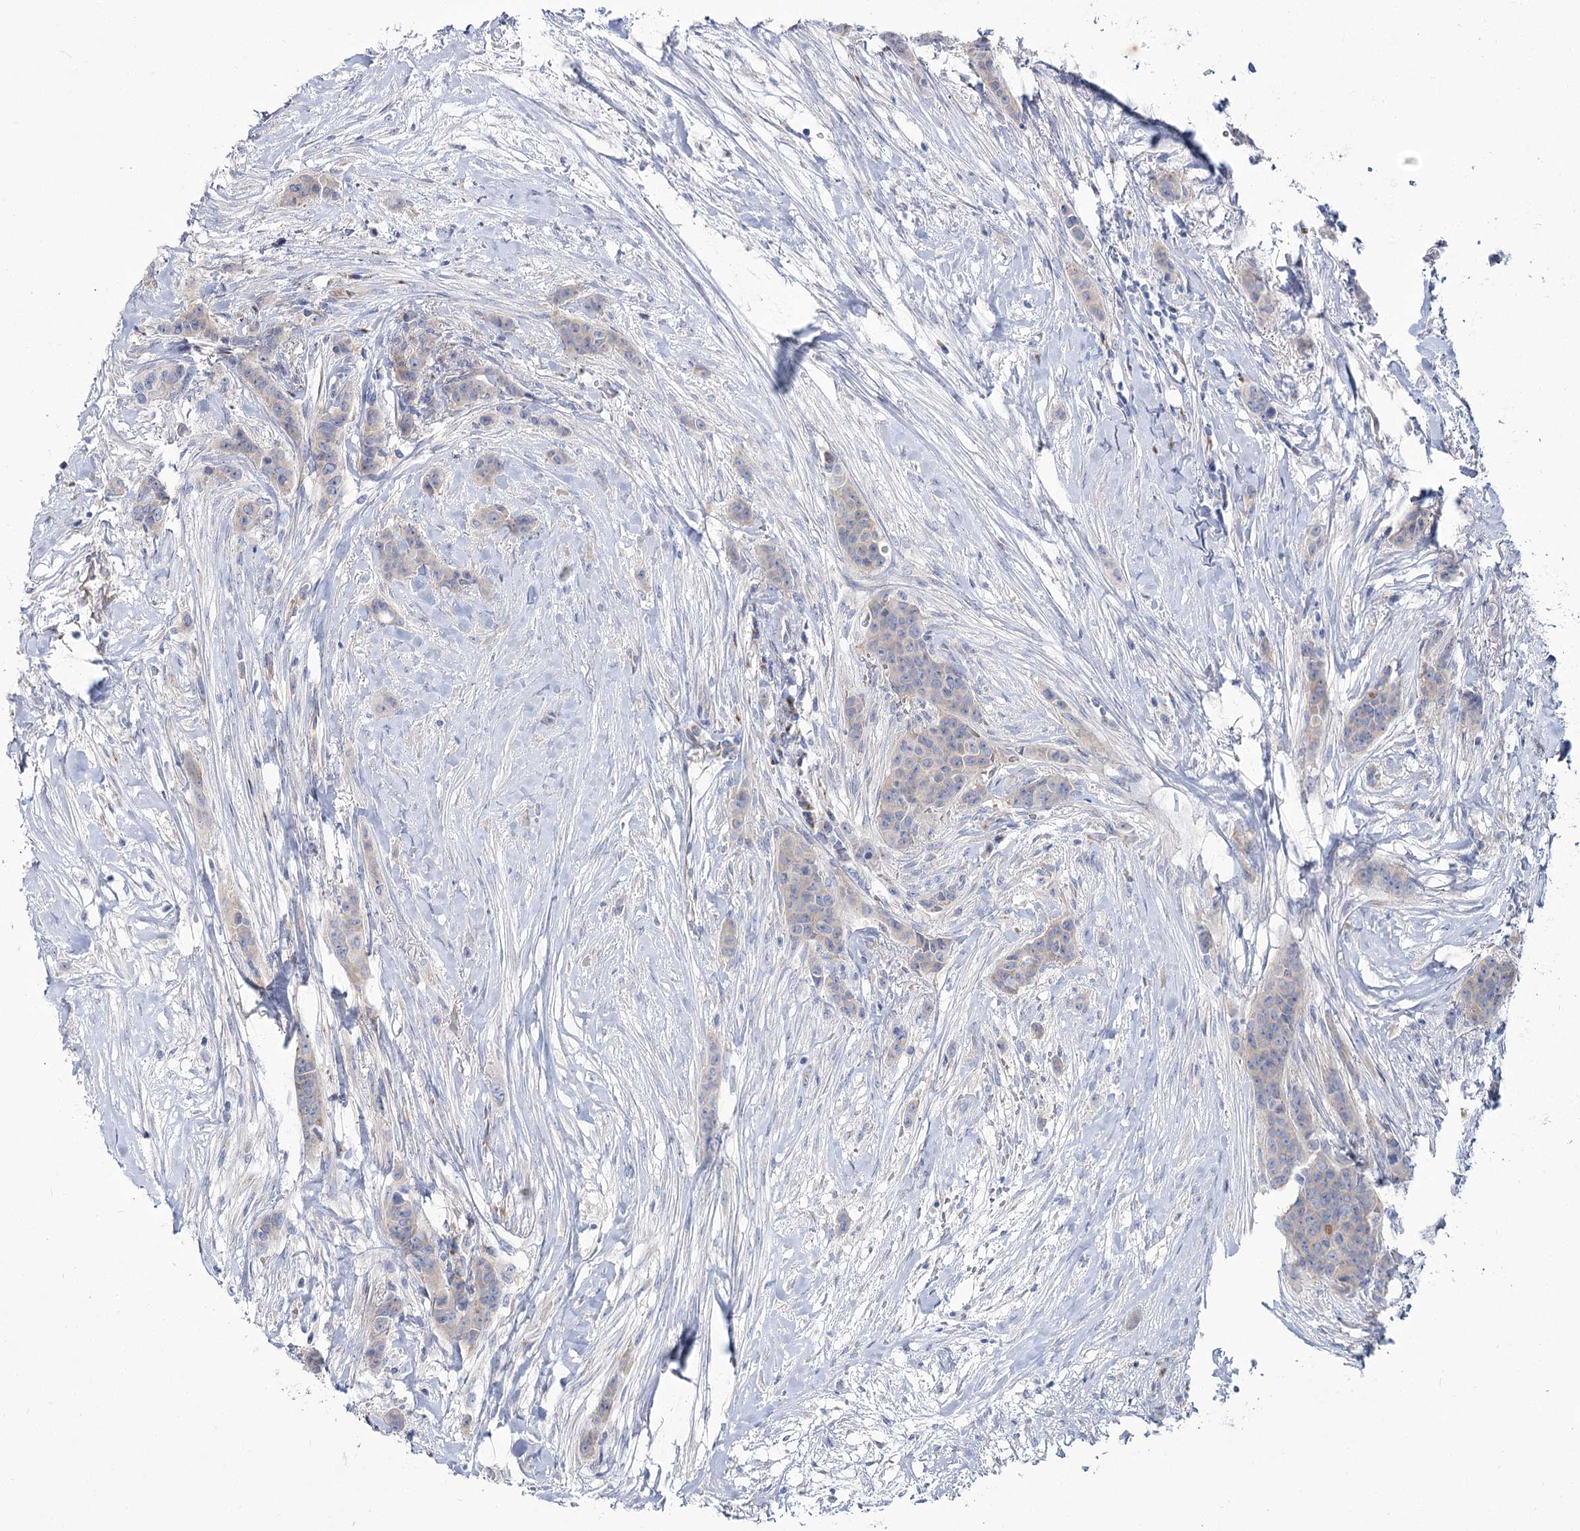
{"staining": {"intensity": "negative", "quantity": "none", "location": "none"}, "tissue": "breast cancer", "cell_type": "Tumor cells", "image_type": "cancer", "snomed": [{"axis": "morphology", "description": "Duct carcinoma"}, {"axis": "topography", "description": "Breast"}], "caption": "Protein analysis of breast cancer (intraductal carcinoma) exhibits no significant expression in tumor cells. The staining is performed using DAB brown chromogen with nuclei counter-stained in using hematoxylin.", "gene": "SUOX", "patient": {"sex": "female", "age": 40}}